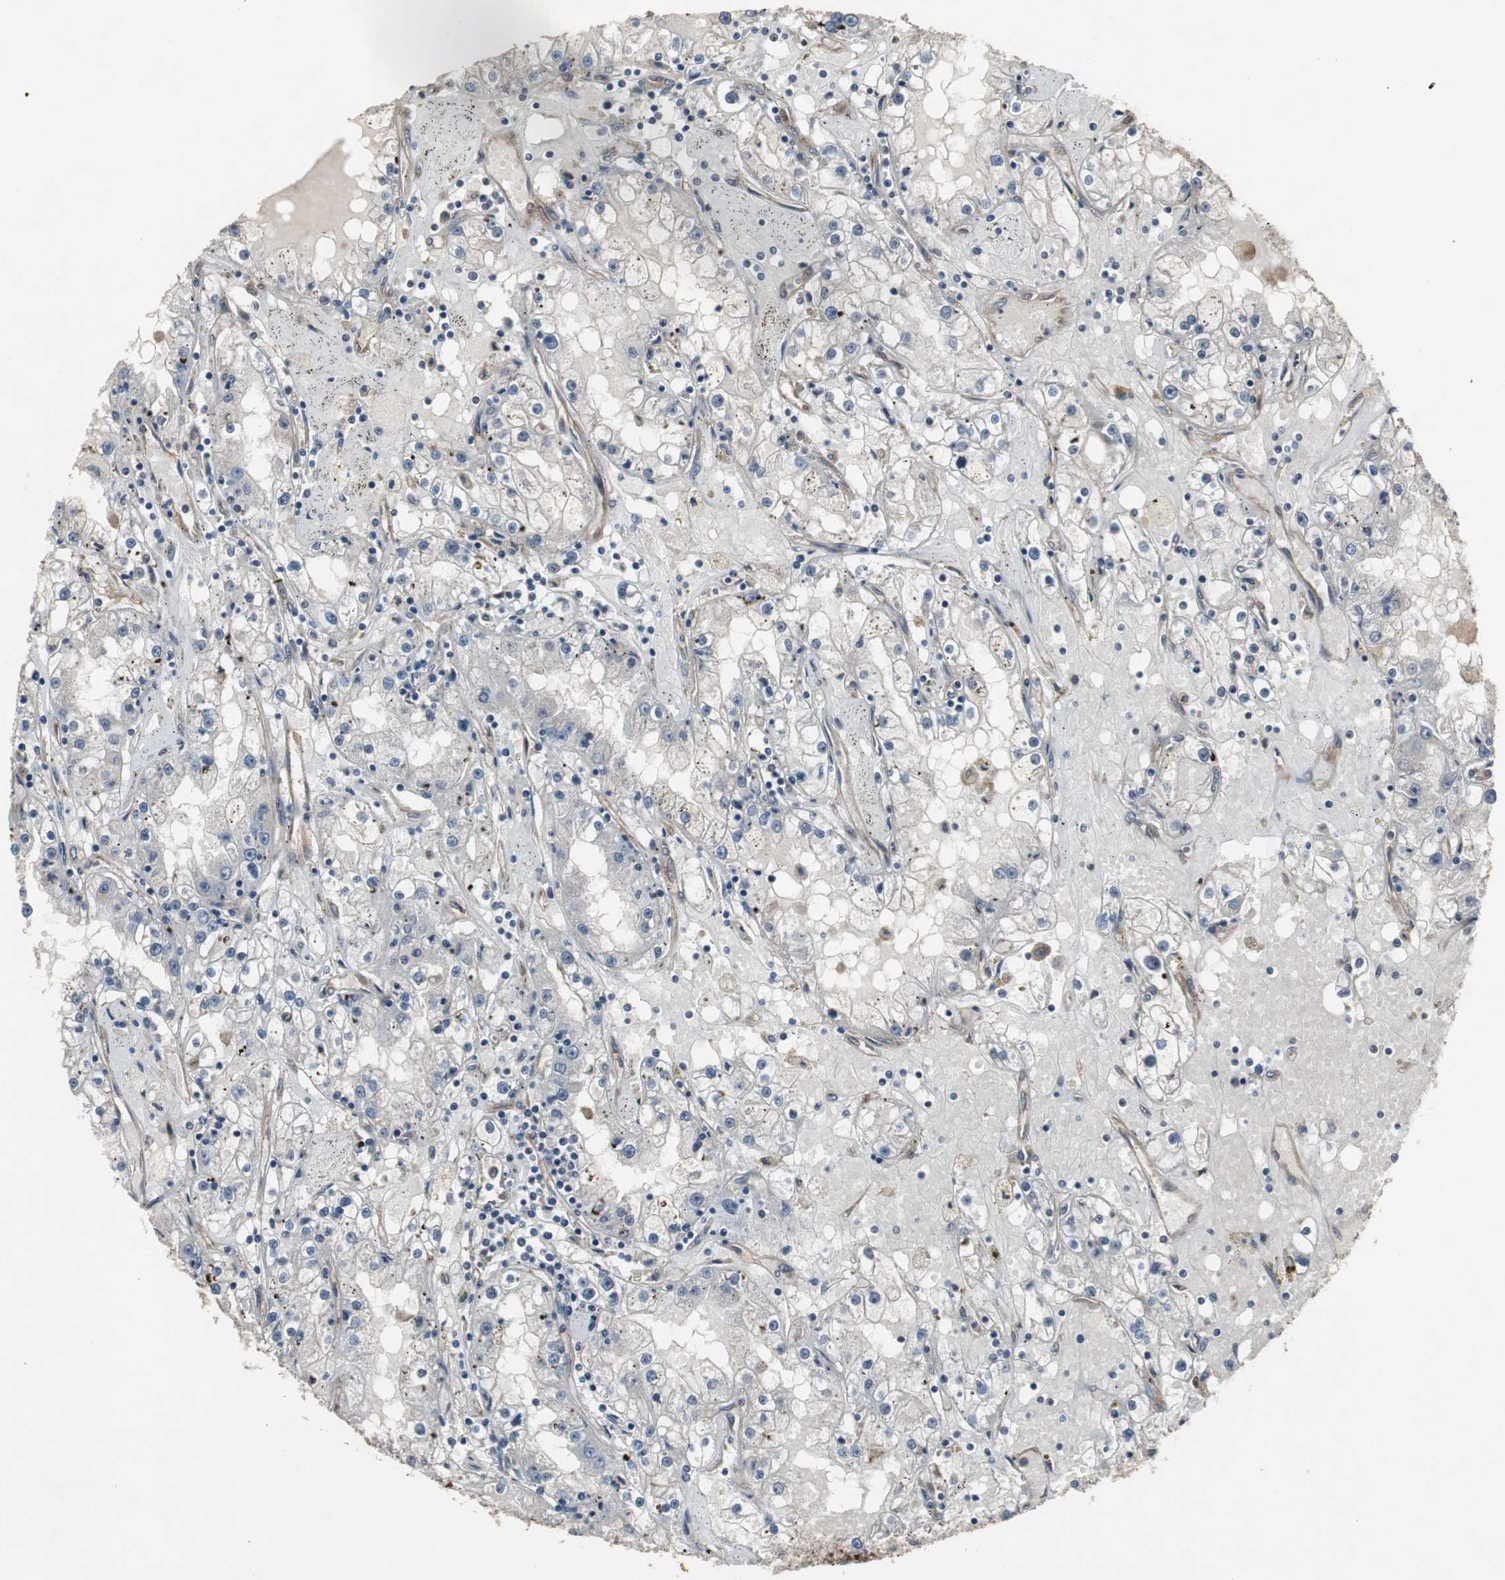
{"staining": {"intensity": "negative", "quantity": "none", "location": "none"}, "tissue": "renal cancer", "cell_type": "Tumor cells", "image_type": "cancer", "snomed": [{"axis": "morphology", "description": "Adenocarcinoma, NOS"}, {"axis": "topography", "description": "Kidney"}], "caption": "Renal cancer (adenocarcinoma) stained for a protein using IHC shows no staining tumor cells.", "gene": "ATP2B2", "patient": {"sex": "male", "age": 56}}